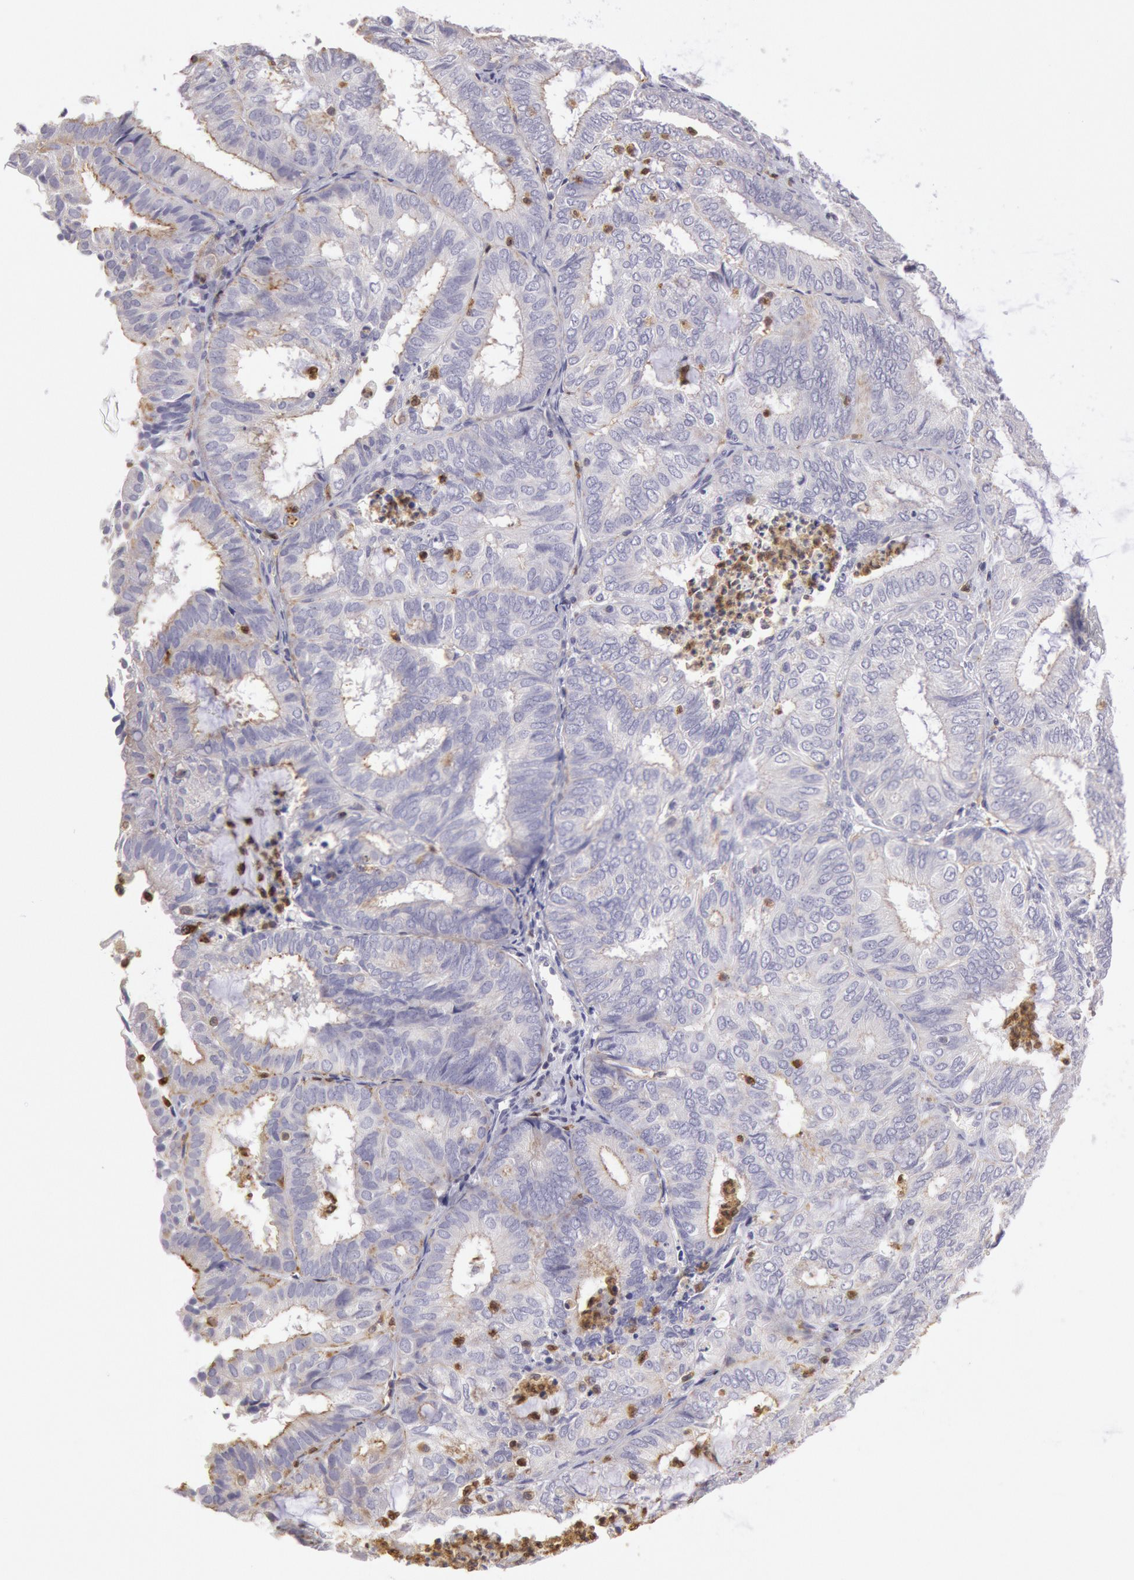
{"staining": {"intensity": "negative", "quantity": "none", "location": "none"}, "tissue": "endometrial cancer", "cell_type": "Tumor cells", "image_type": "cancer", "snomed": [{"axis": "morphology", "description": "Adenocarcinoma, NOS"}, {"axis": "topography", "description": "Endometrium"}], "caption": "Immunohistochemical staining of endometrial cancer demonstrates no significant expression in tumor cells.", "gene": "RAB27A", "patient": {"sex": "female", "age": 59}}